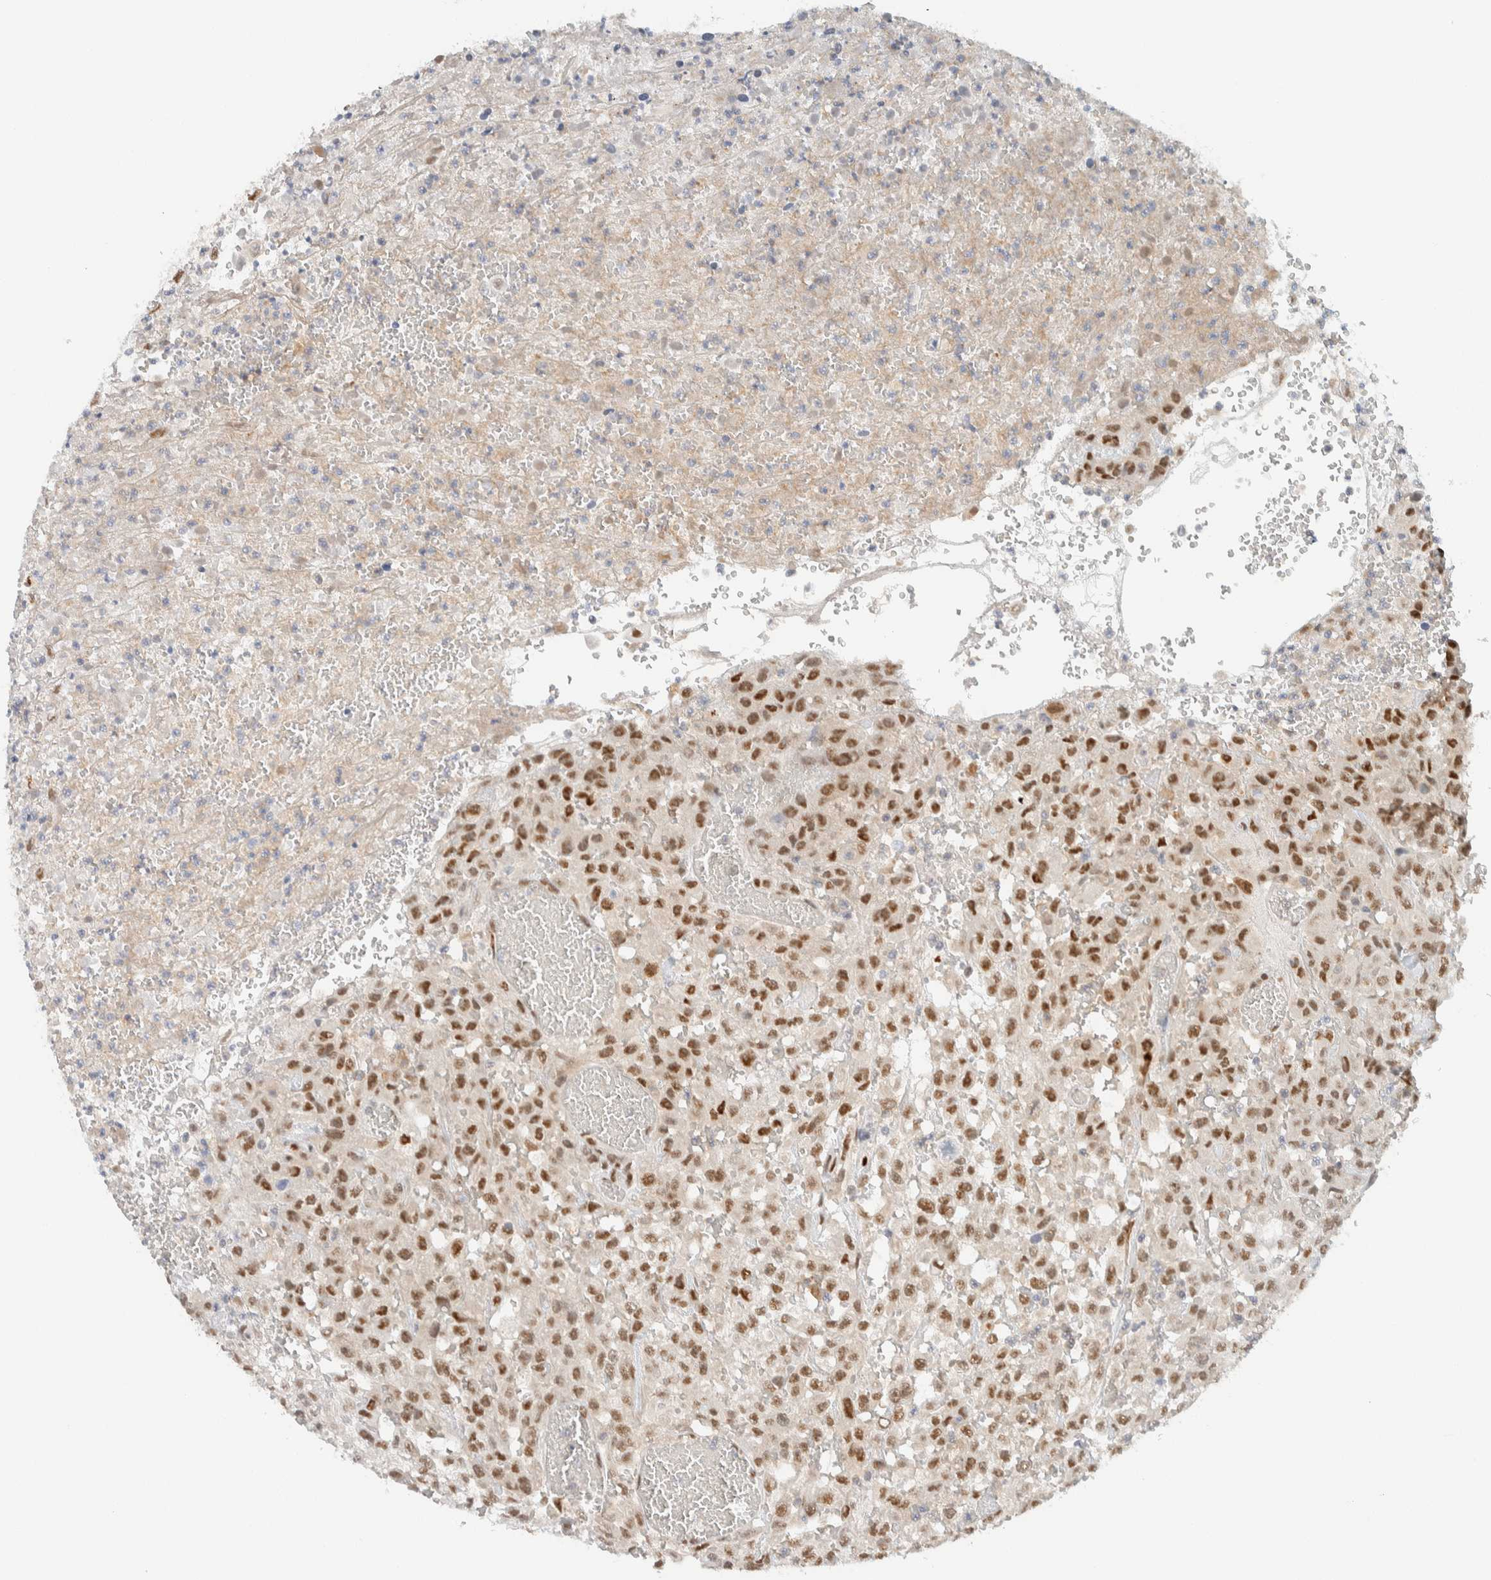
{"staining": {"intensity": "strong", "quantity": ">75%", "location": "nuclear"}, "tissue": "urothelial cancer", "cell_type": "Tumor cells", "image_type": "cancer", "snomed": [{"axis": "morphology", "description": "Urothelial carcinoma, High grade"}, {"axis": "topography", "description": "Urinary bladder"}], "caption": "Urothelial cancer was stained to show a protein in brown. There is high levels of strong nuclear positivity in about >75% of tumor cells. Using DAB (brown) and hematoxylin (blue) stains, captured at high magnification using brightfield microscopy.", "gene": "ZNF683", "patient": {"sex": "male", "age": 46}}